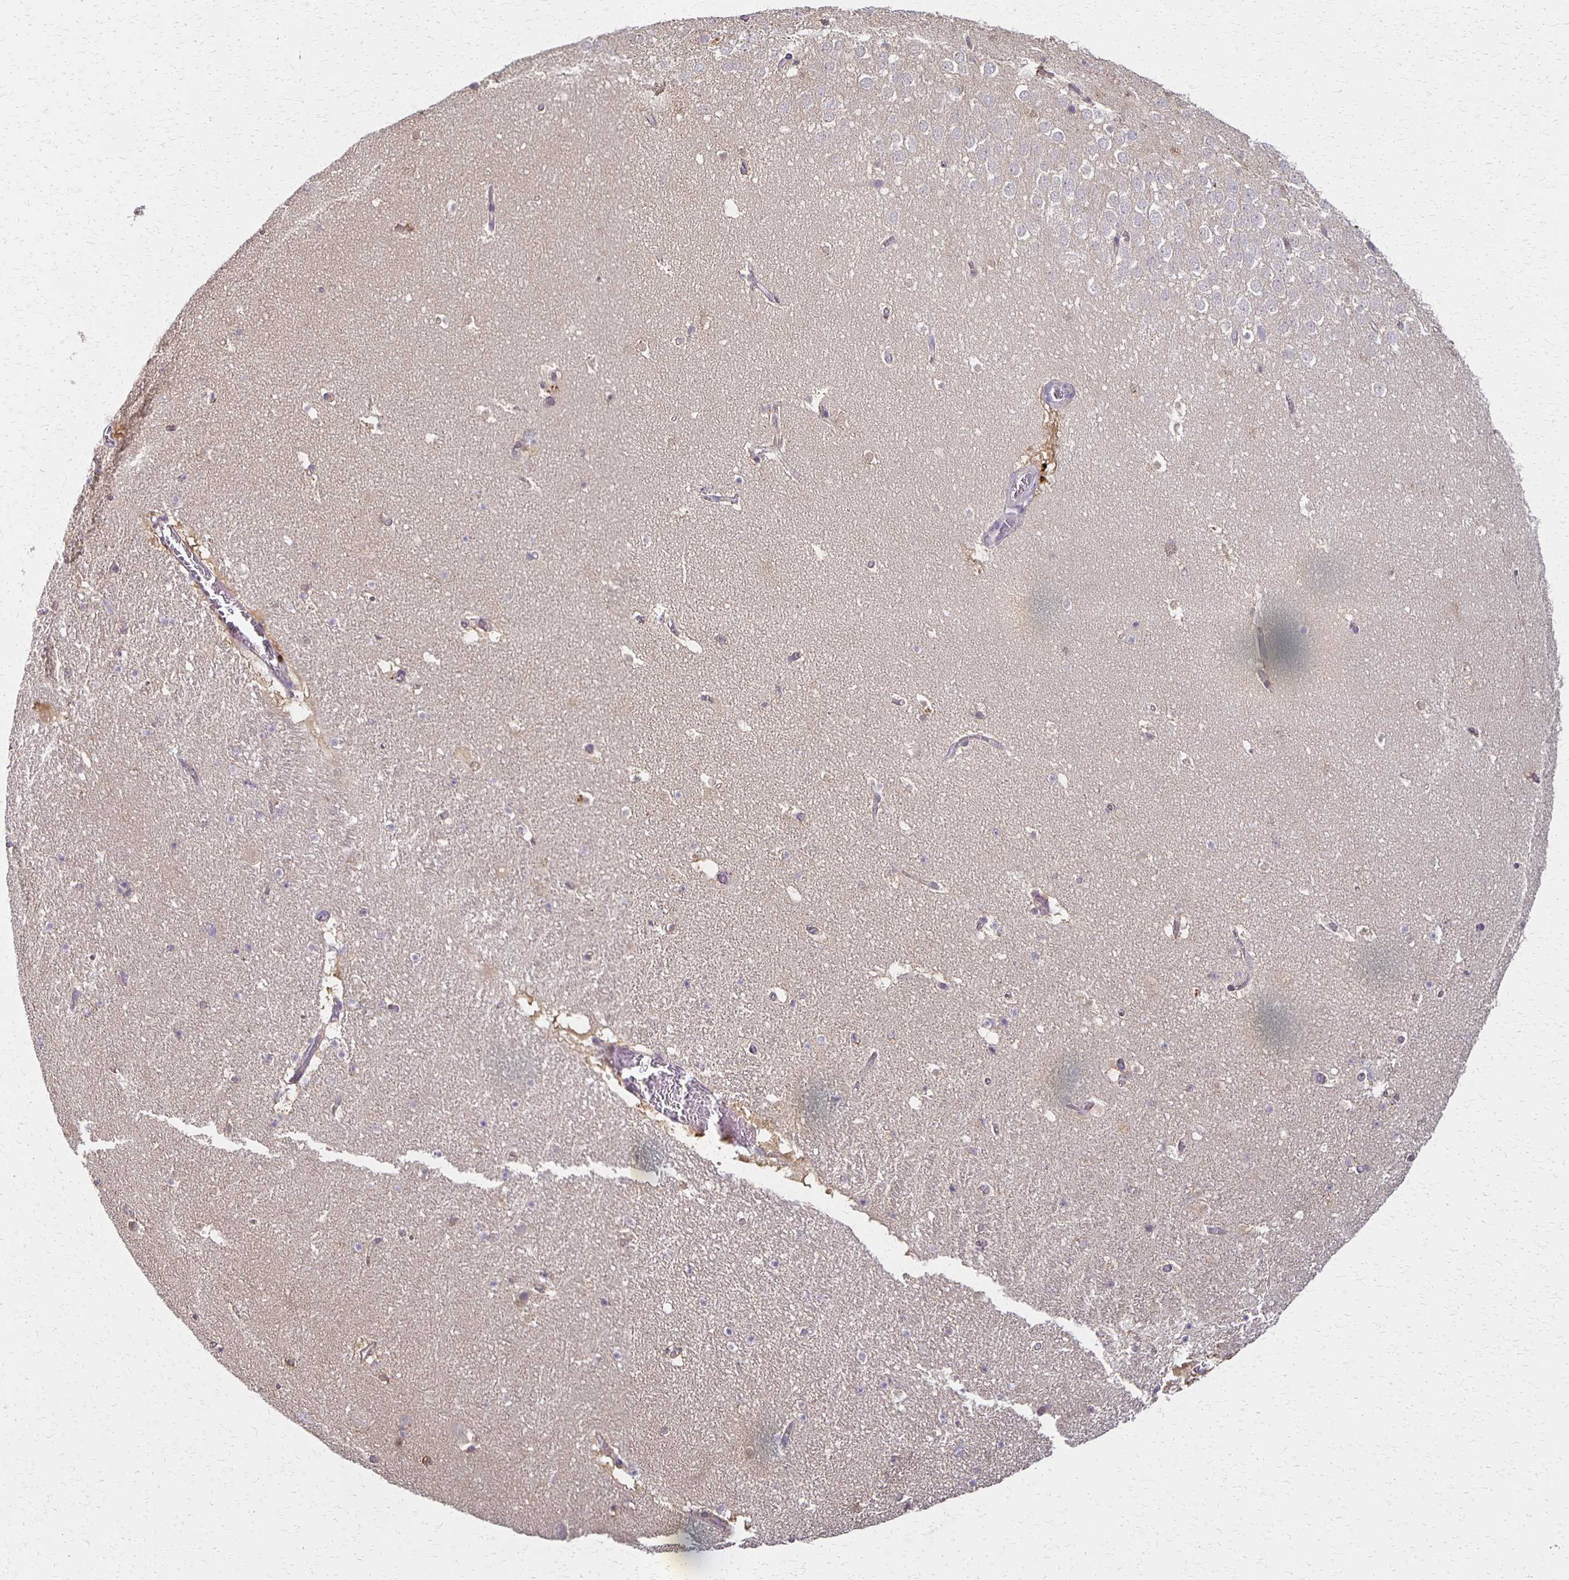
{"staining": {"intensity": "negative", "quantity": "none", "location": "none"}, "tissue": "hippocampus", "cell_type": "Glial cells", "image_type": "normal", "snomed": [{"axis": "morphology", "description": "Normal tissue, NOS"}, {"axis": "topography", "description": "Hippocampus"}], "caption": "Photomicrograph shows no protein expression in glial cells of unremarkable hippocampus. Brightfield microscopy of IHC stained with DAB (brown) and hematoxylin (blue), captured at high magnification.", "gene": "GPX4", "patient": {"sex": "female", "age": 42}}